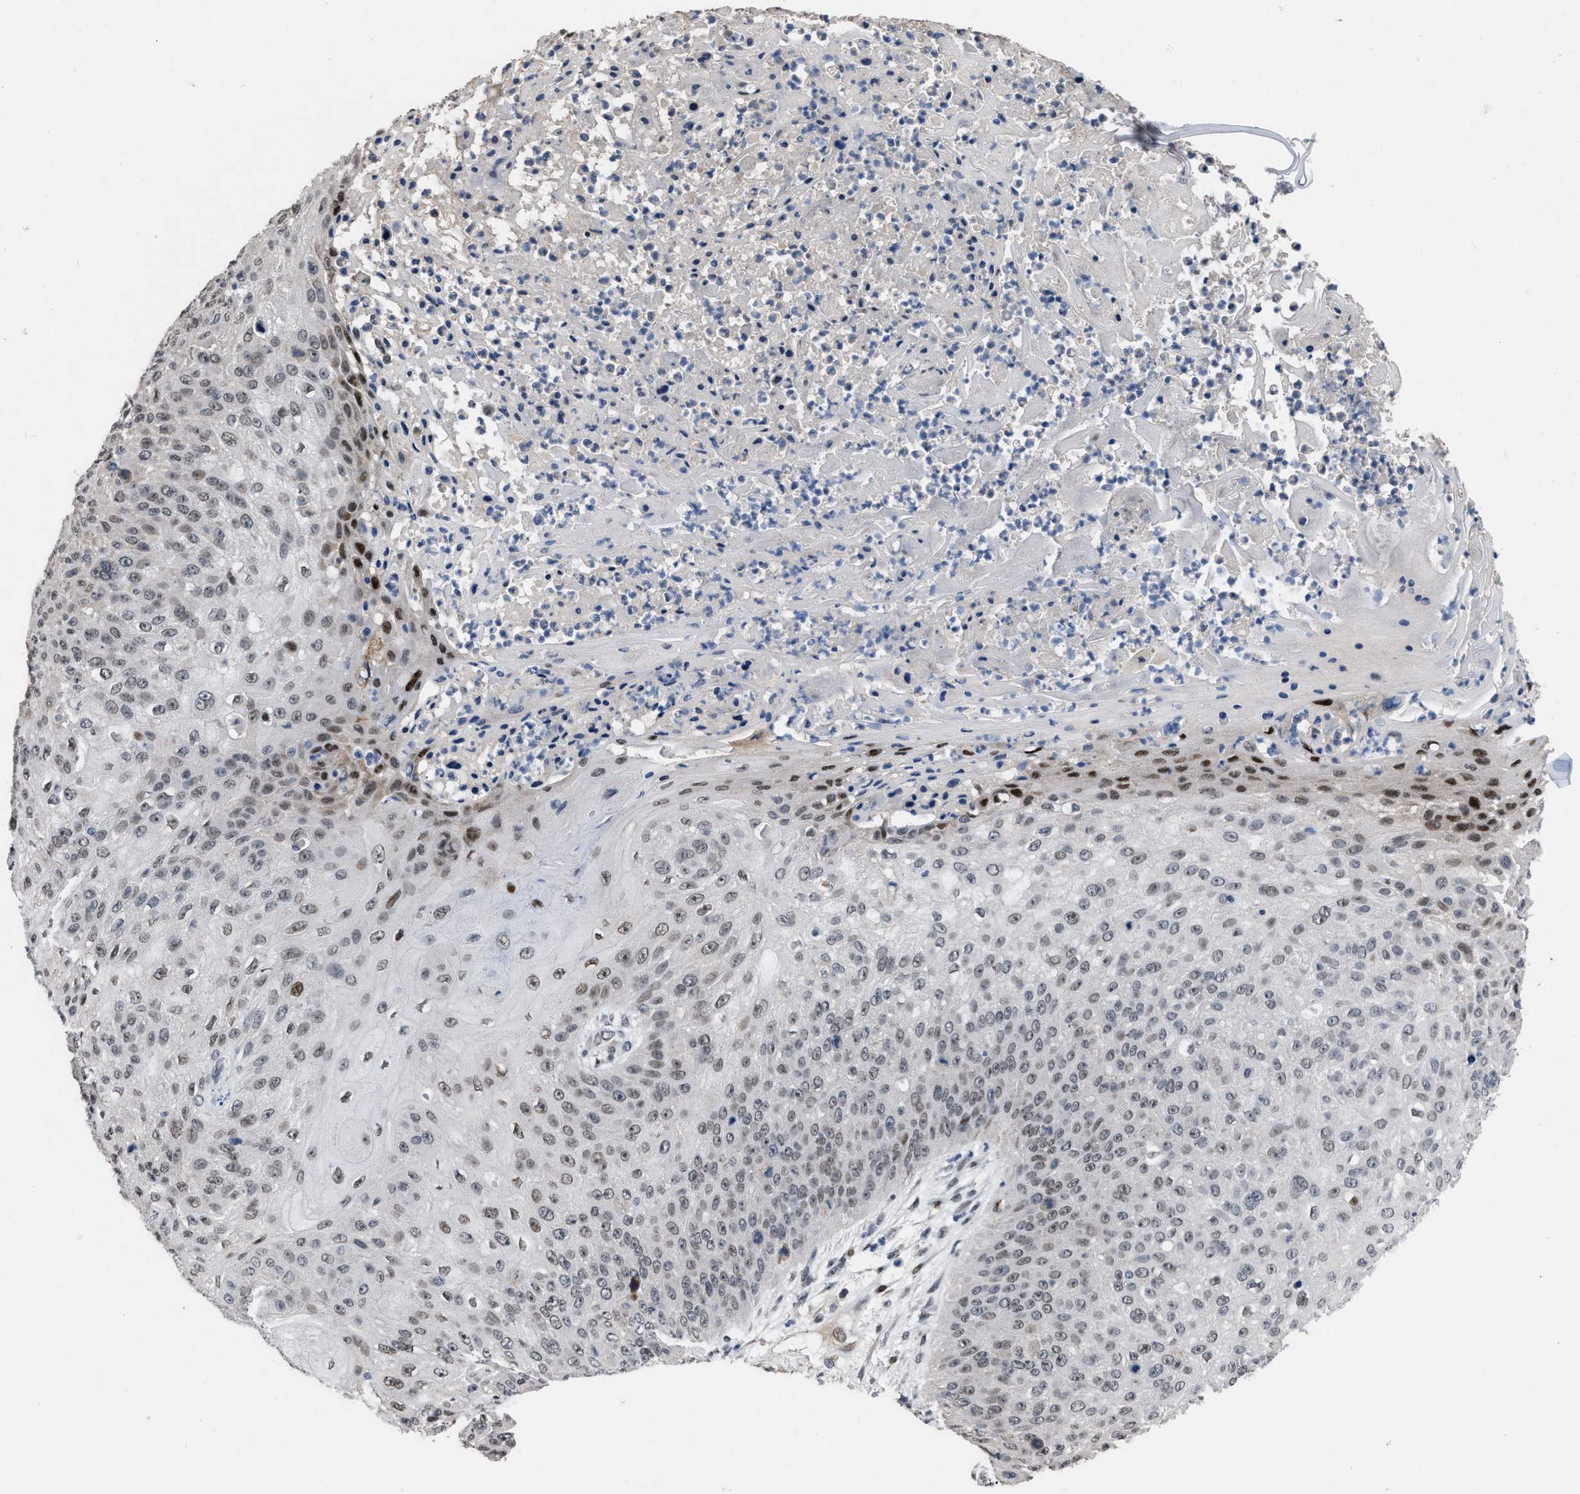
{"staining": {"intensity": "weak", "quantity": ">75%", "location": "nuclear"}, "tissue": "skin cancer", "cell_type": "Tumor cells", "image_type": "cancer", "snomed": [{"axis": "morphology", "description": "Squamous cell carcinoma, NOS"}, {"axis": "topography", "description": "Skin"}], "caption": "This is an image of immunohistochemistry (IHC) staining of skin cancer, which shows weak expression in the nuclear of tumor cells.", "gene": "SETDB1", "patient": {"sex": "female", "age": 80}}